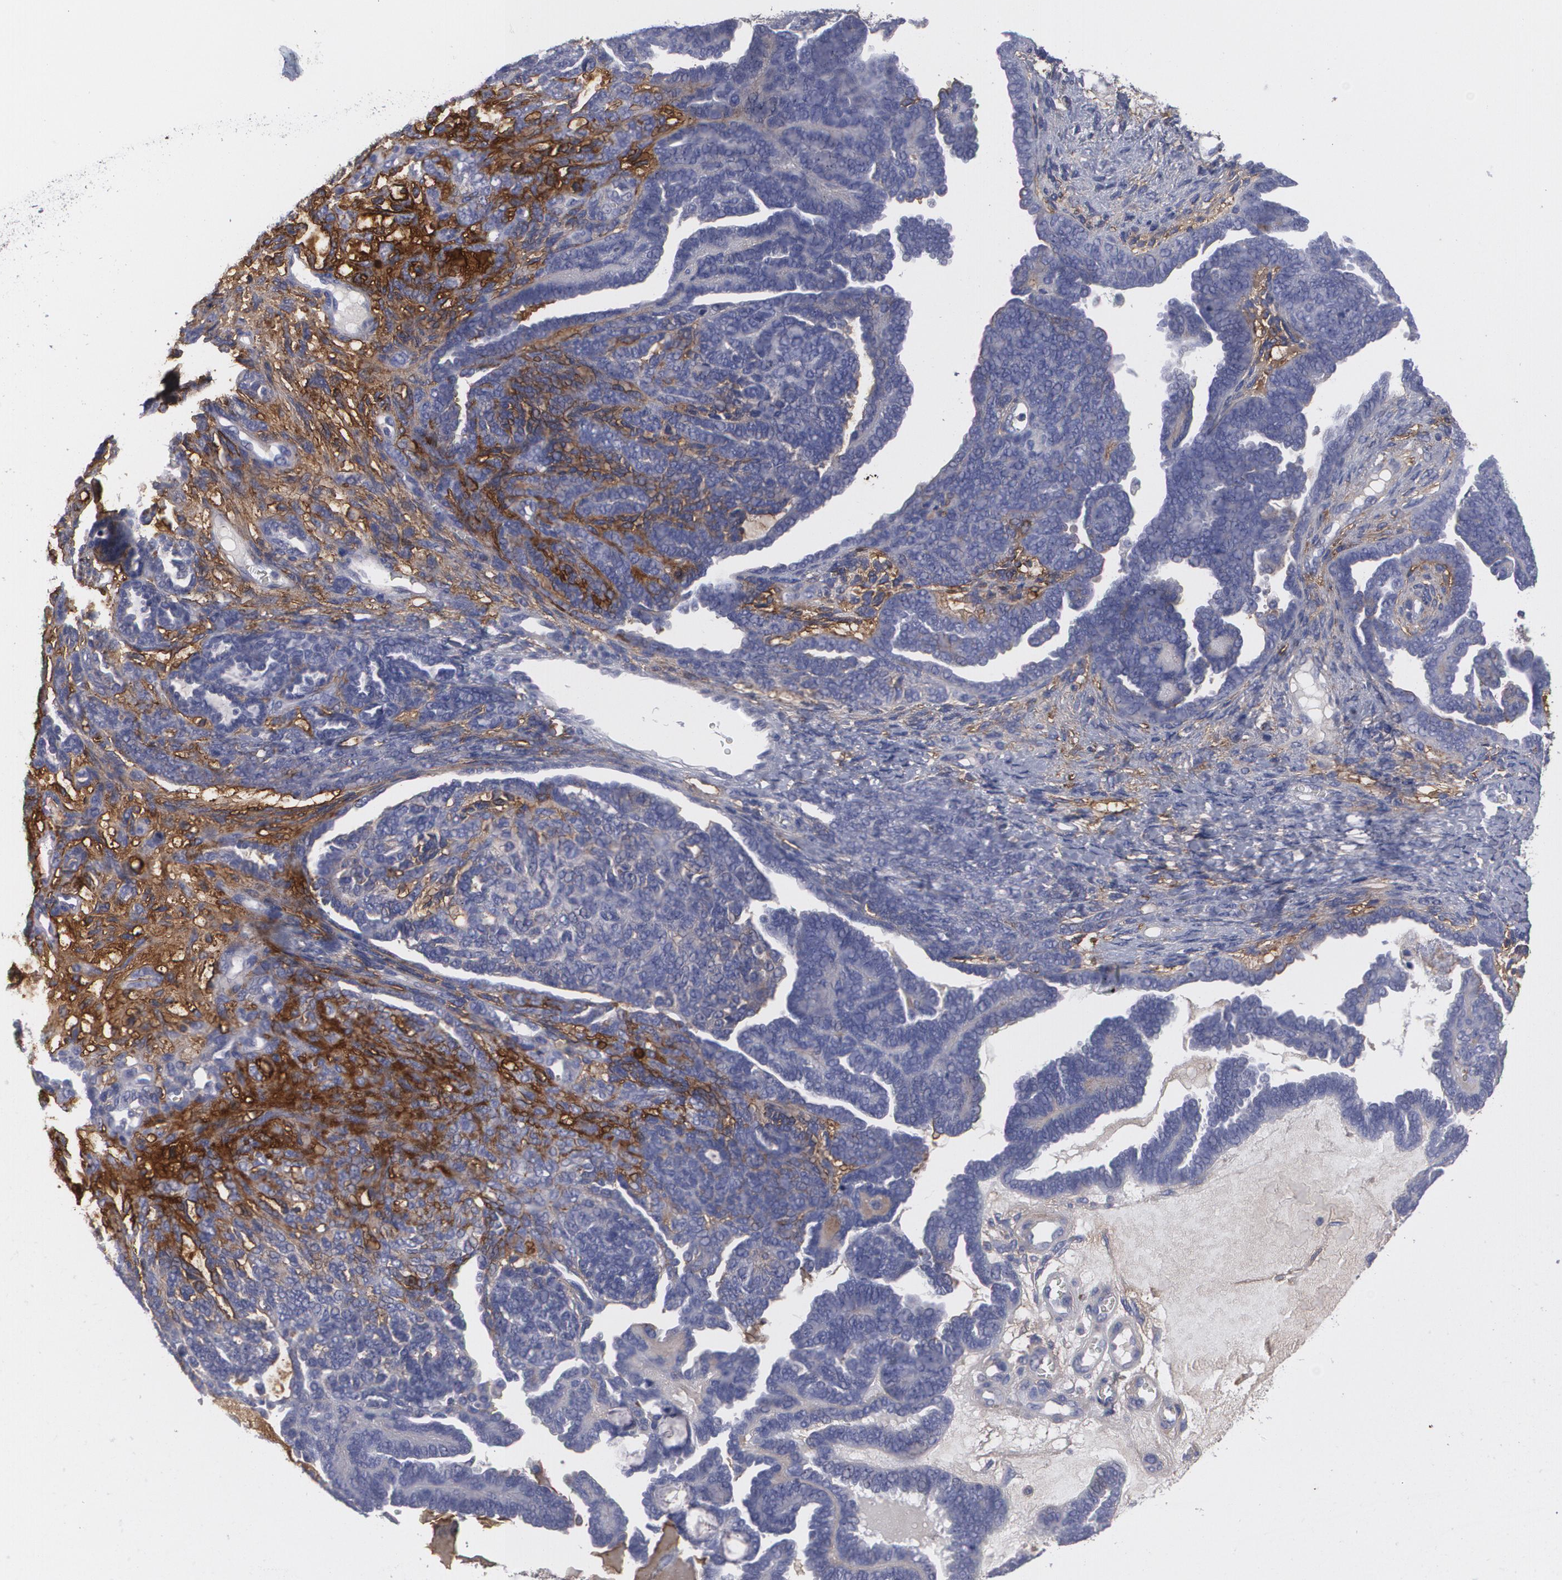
{"staining": {"intensity": "negative", "quantity": "none", "location": "none"}, "tissue": "endometrial cancer", "cell_type": "Tumor cells", "image_type": "cancer", "snomed": [{"axis": "morphology", "description": "Neoplasm, malignant, NOS"}, {"axis": "topography", "description": "Endometrium"}], "caption": "High power microscopy micrograph of an IHC histopathology image of endometrial malignant neoplasm, revealing no significant staining in tumor cells.", "gene": "FBLN1", "patient": {"sex": "female", "age": 74}}